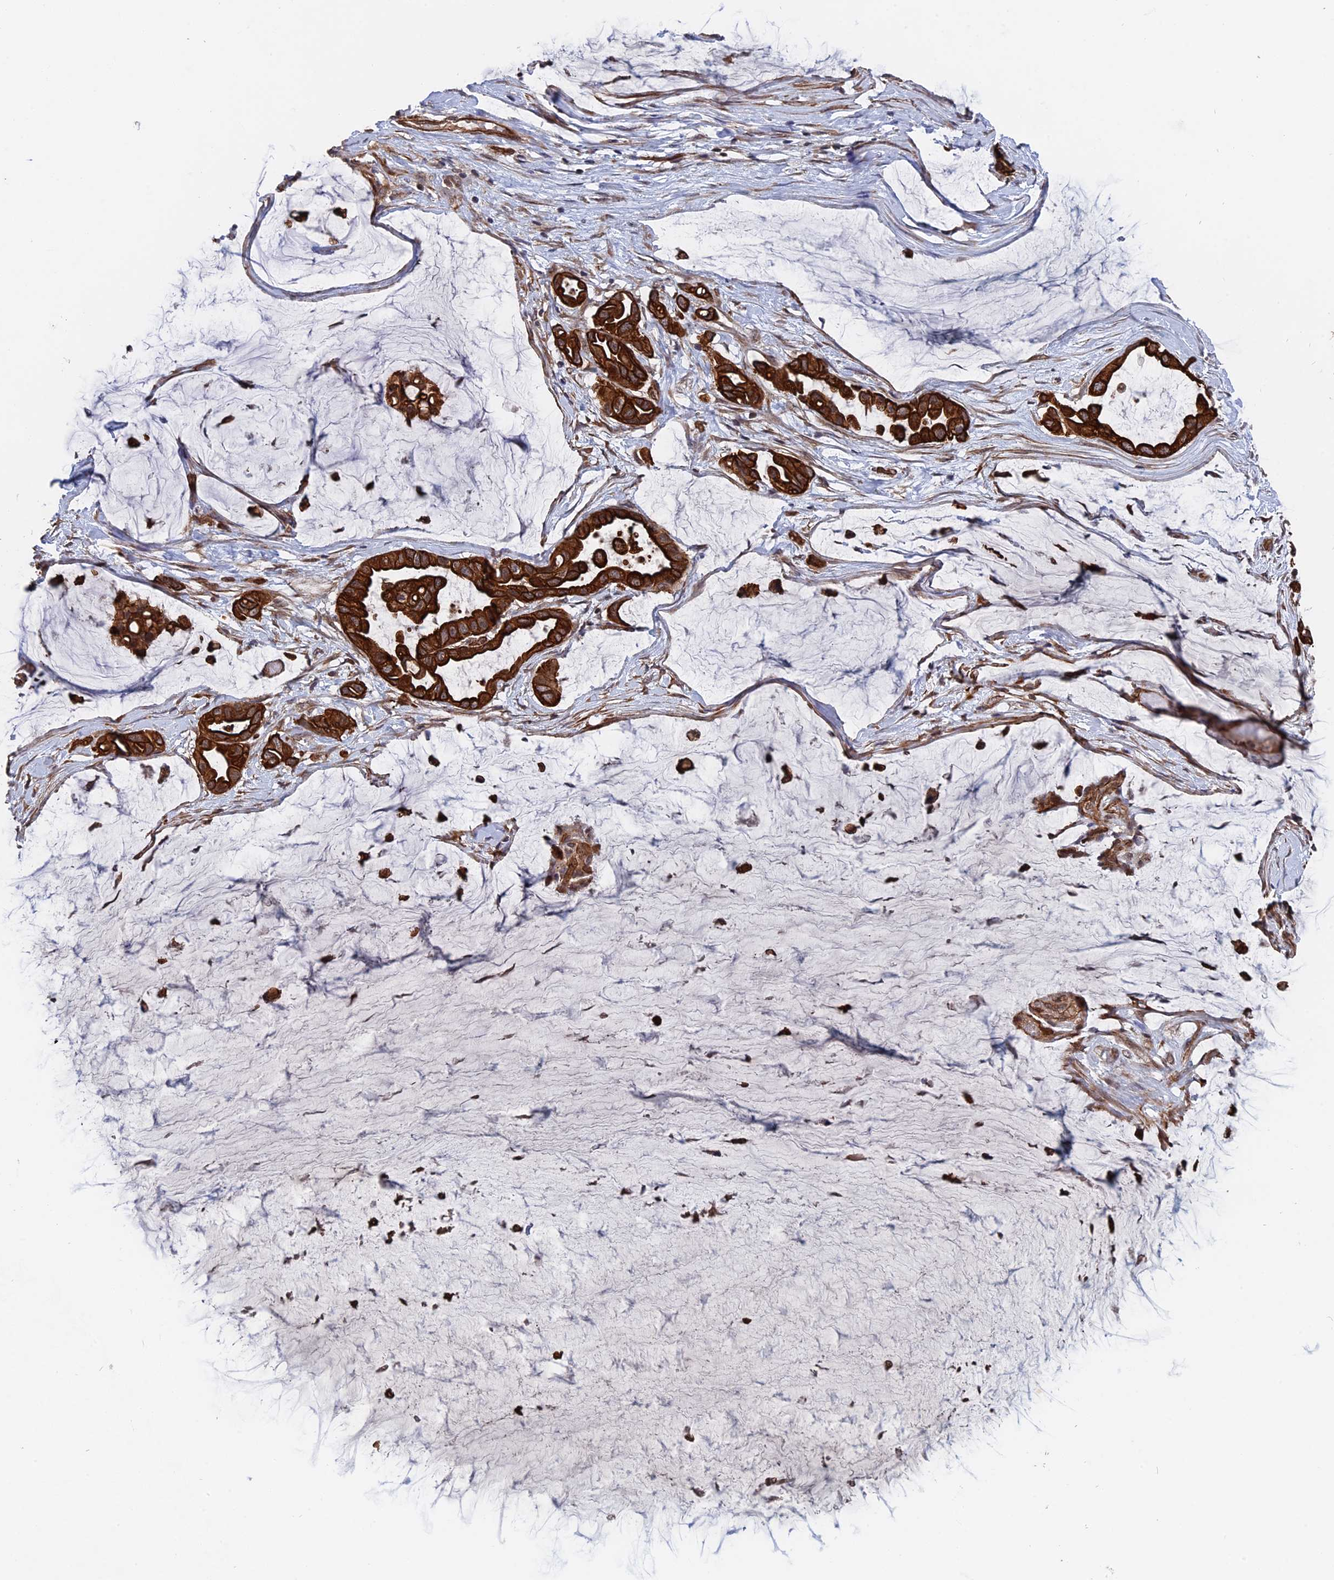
{"staining": {"intensity": "strong", "quantity": ">75%", "location": "cytoplasmic/membranous"}, "tissue": "ovarian cancer", "cell_type": "Tumor cells", "image_type": "cancer", "snomed": [{"axis": "morphology", "description": "Cystadenocarcinoma, mucinous, NOS"}, {"axis": "topography", "description": "Ovary"}], "caption": "Immunohistochemistry (IHC) (DAB) staining of human ovarian cancer (mucinous cystadenocarcinoma) demonstrates strong cytoplasmic/membranous protein staining in approximately >75% of tumor cells.", "gene": "NOSIP", "patient": {"sex": "female", "age": 39}}